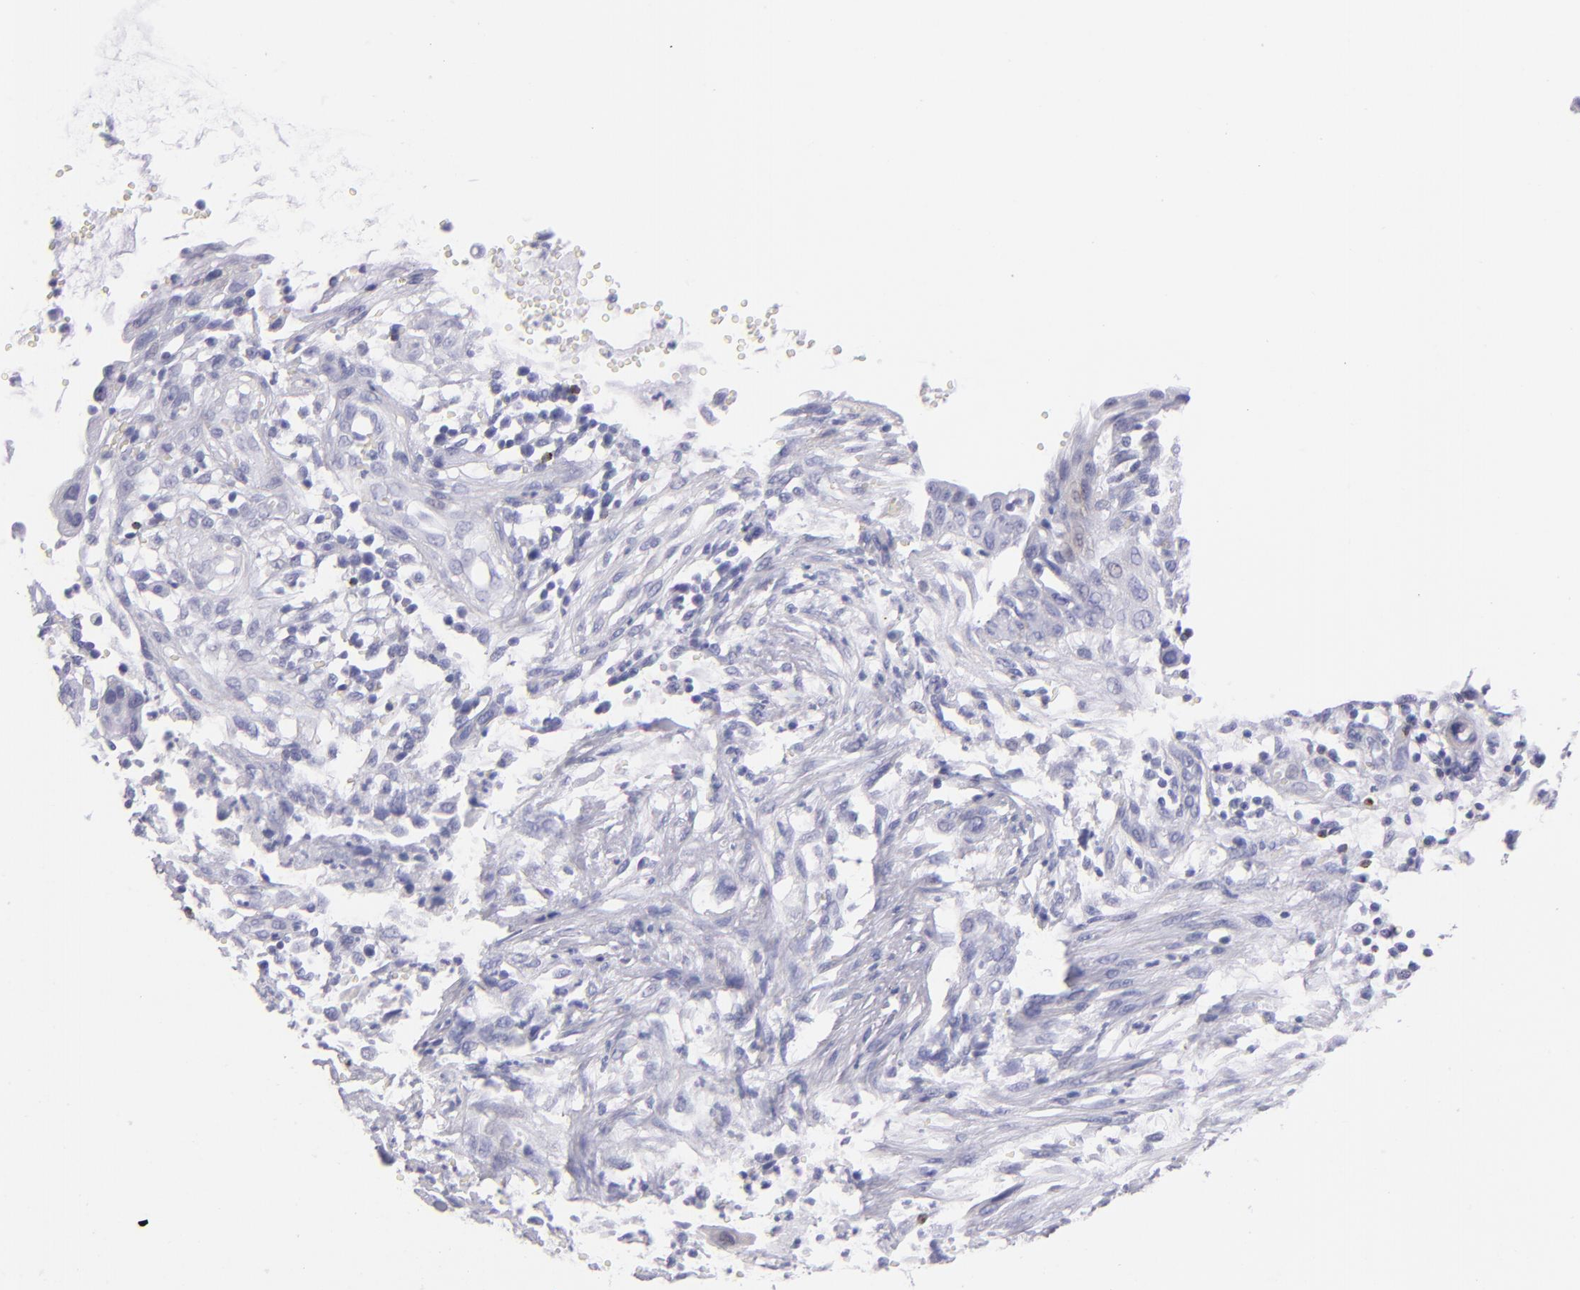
{"staining": {"intensity": "negative", "quantity": "none", "location": "none"}, "tissue": "cervical cancer", "cell_type": "Tumor cells", "image_type": "cancer", "snomed": [{"axis": "morphology", "description": "Normal tissue, NOS"}, {"axis": "morphology", "description": "Squamous cell carcinoma, NOS"}, {"axis": "topography", "description": "Cervix"}], "caption": "A histopathology image of human cervical cancer is negative for staining in tumor cells.", "gene": "PRF1", "patient": {"sex": "female", "age": 45}}